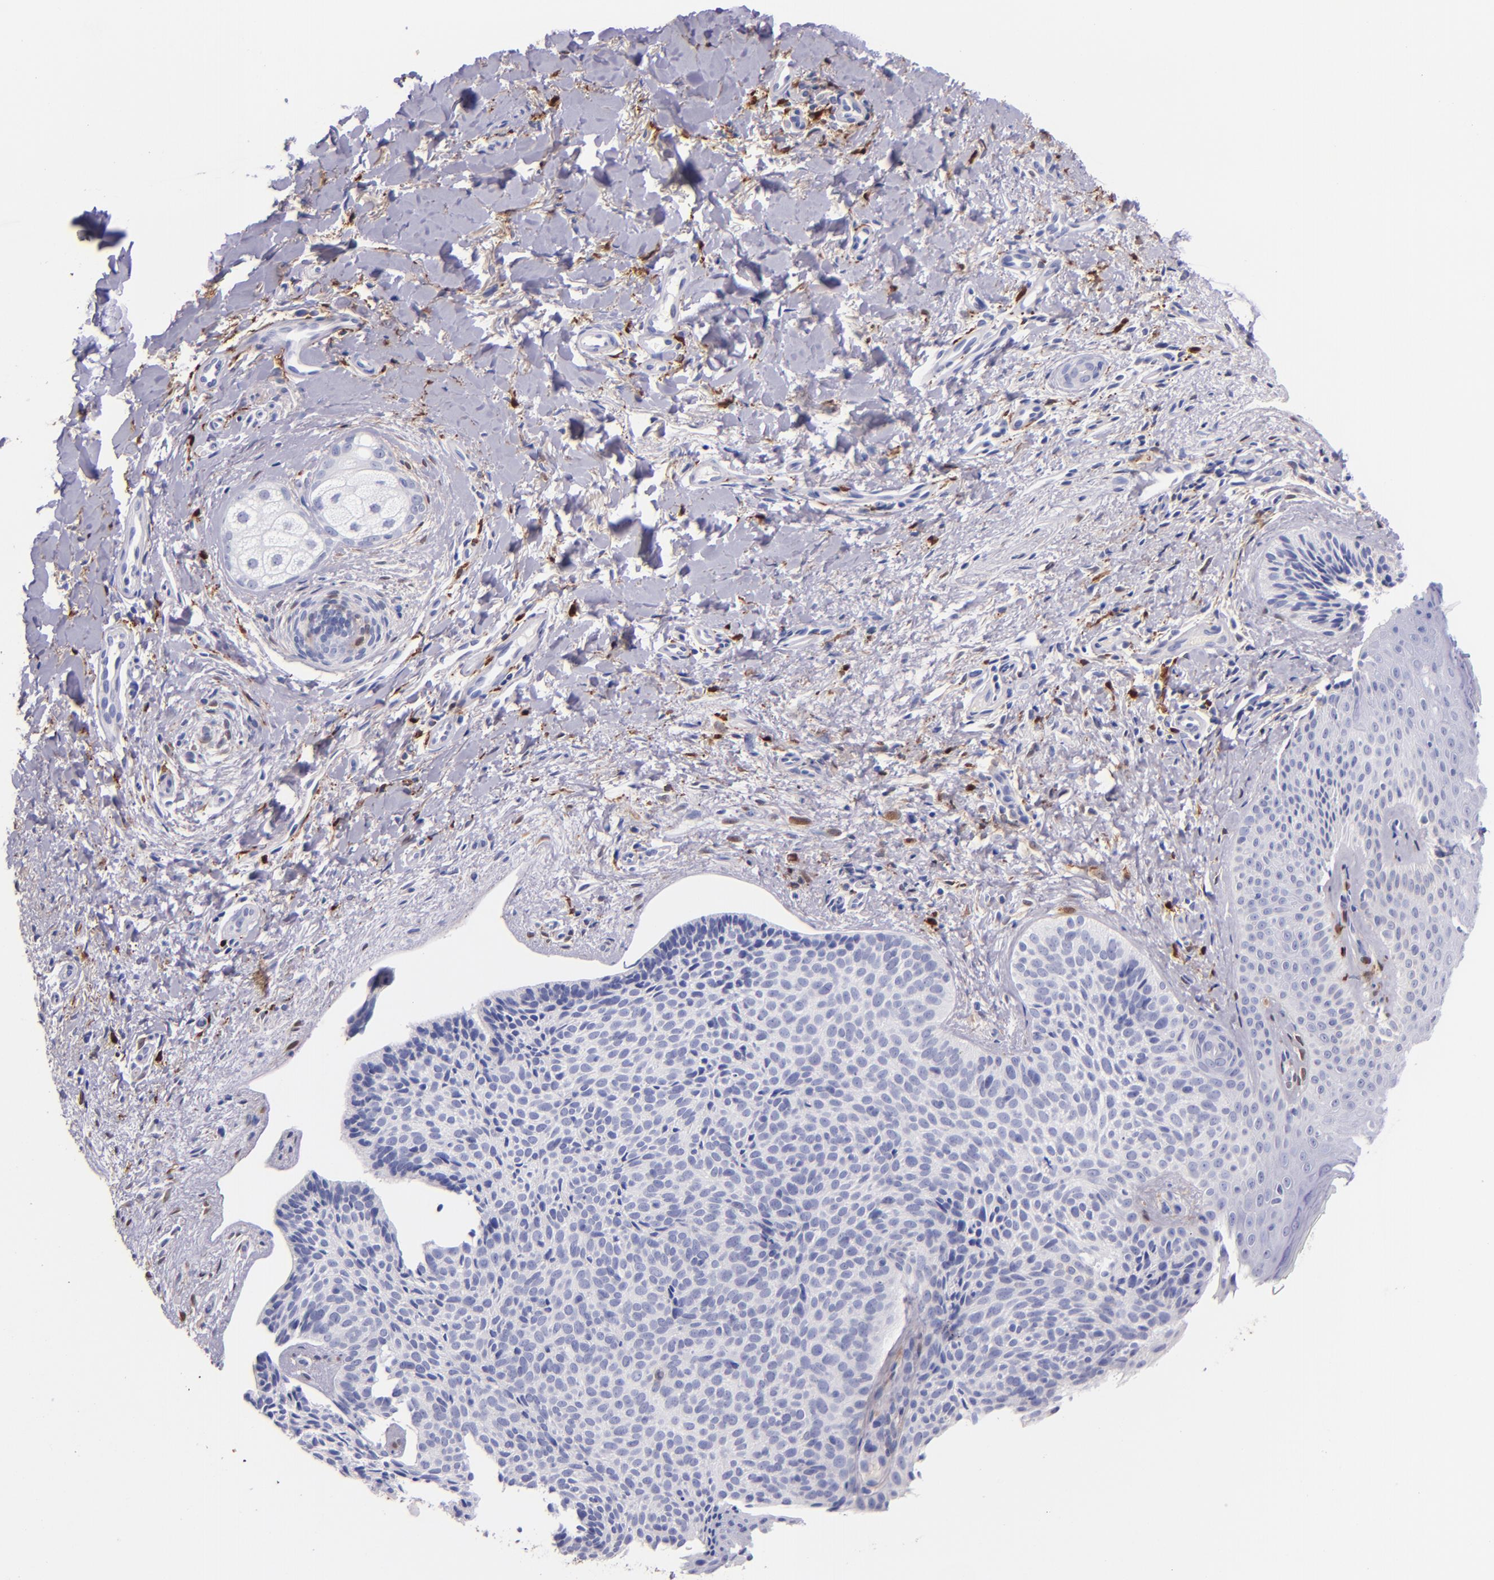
{"staining": {"intensity": "negative", "quantity": "none", "location": "none"}, "tissue": "skin cancer", "cell_type": "Tumor cells", "image_type": "cancer", "snomed": [{"axis": "morphology", "description": "Basal cell carcinoma"}, {"axis": "topography", "description": "Skin"}], "caption": "IHC photomicrograph of skin cancer (basal cell carcinoma) stained for a protein (brown), which displays no staining in tumor cells. The staining was performed using DAB (3,3'-diaminobenzidine) to visualize the protein expression in brown, while the nuclei were stained in blue with hematoxylin (Magnification: 20x).", "gene": "F13A1", "patient": {"sex": "female", "age": 78}}